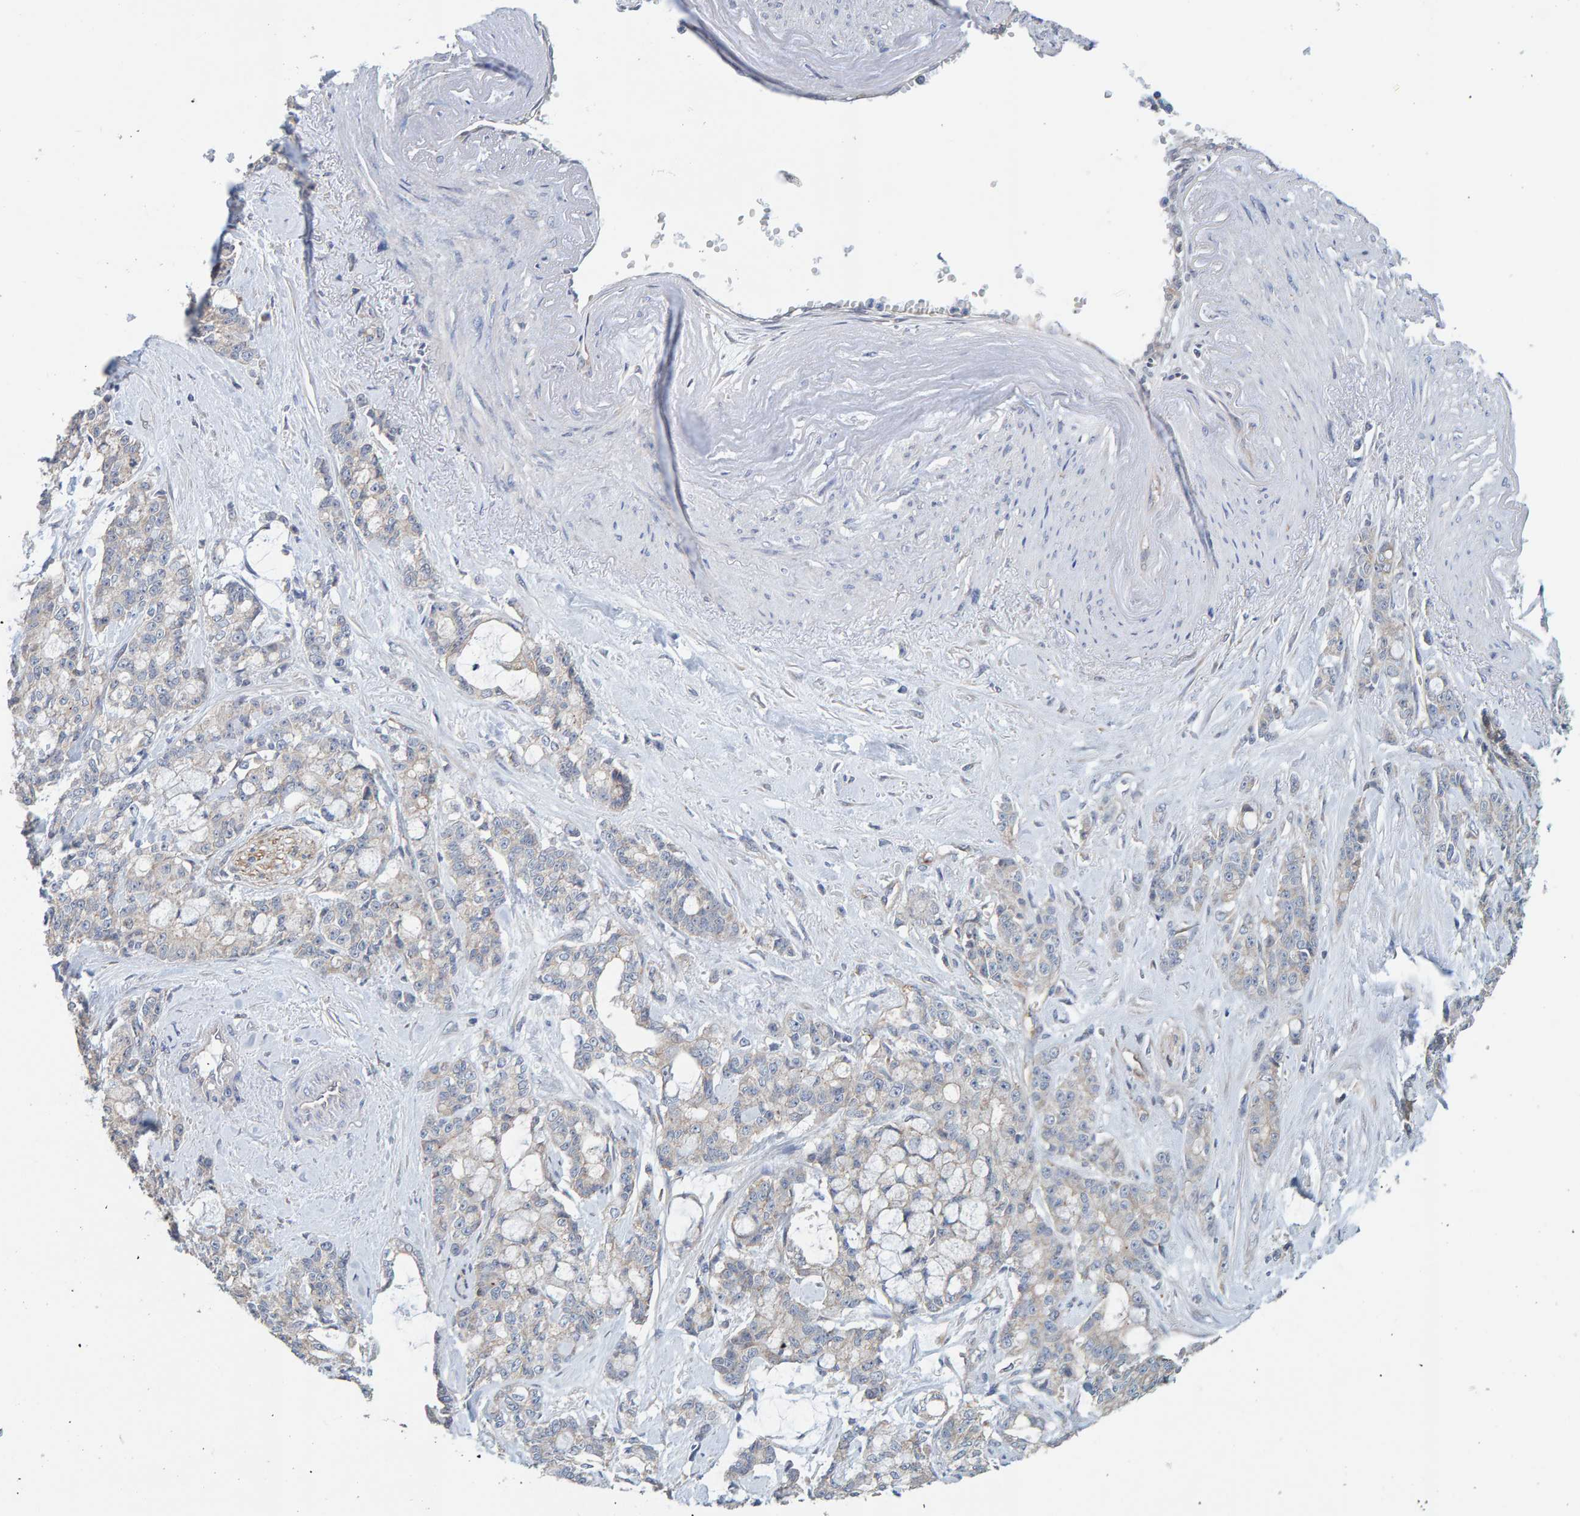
{"staining": {"intensity": "weak", "quantity": "<25%", "location": "cytoplasmic/membranous"}, "tissue": "pancreatic cancer", "cell_type": "Tumor cells", "image_type": "cancer", "snomed": [{"axis": "morphology", "description": "Adenocarcinoma, NOS"}, {"axis": "topography", "description": "Pancreas"}], "caption": "Immunohistochemical staining of pancreatic cancer demonstrates no significant positivity in tumor cells.", "gene": "RGP1", "patient": {"sex": "female", "age": 73}}